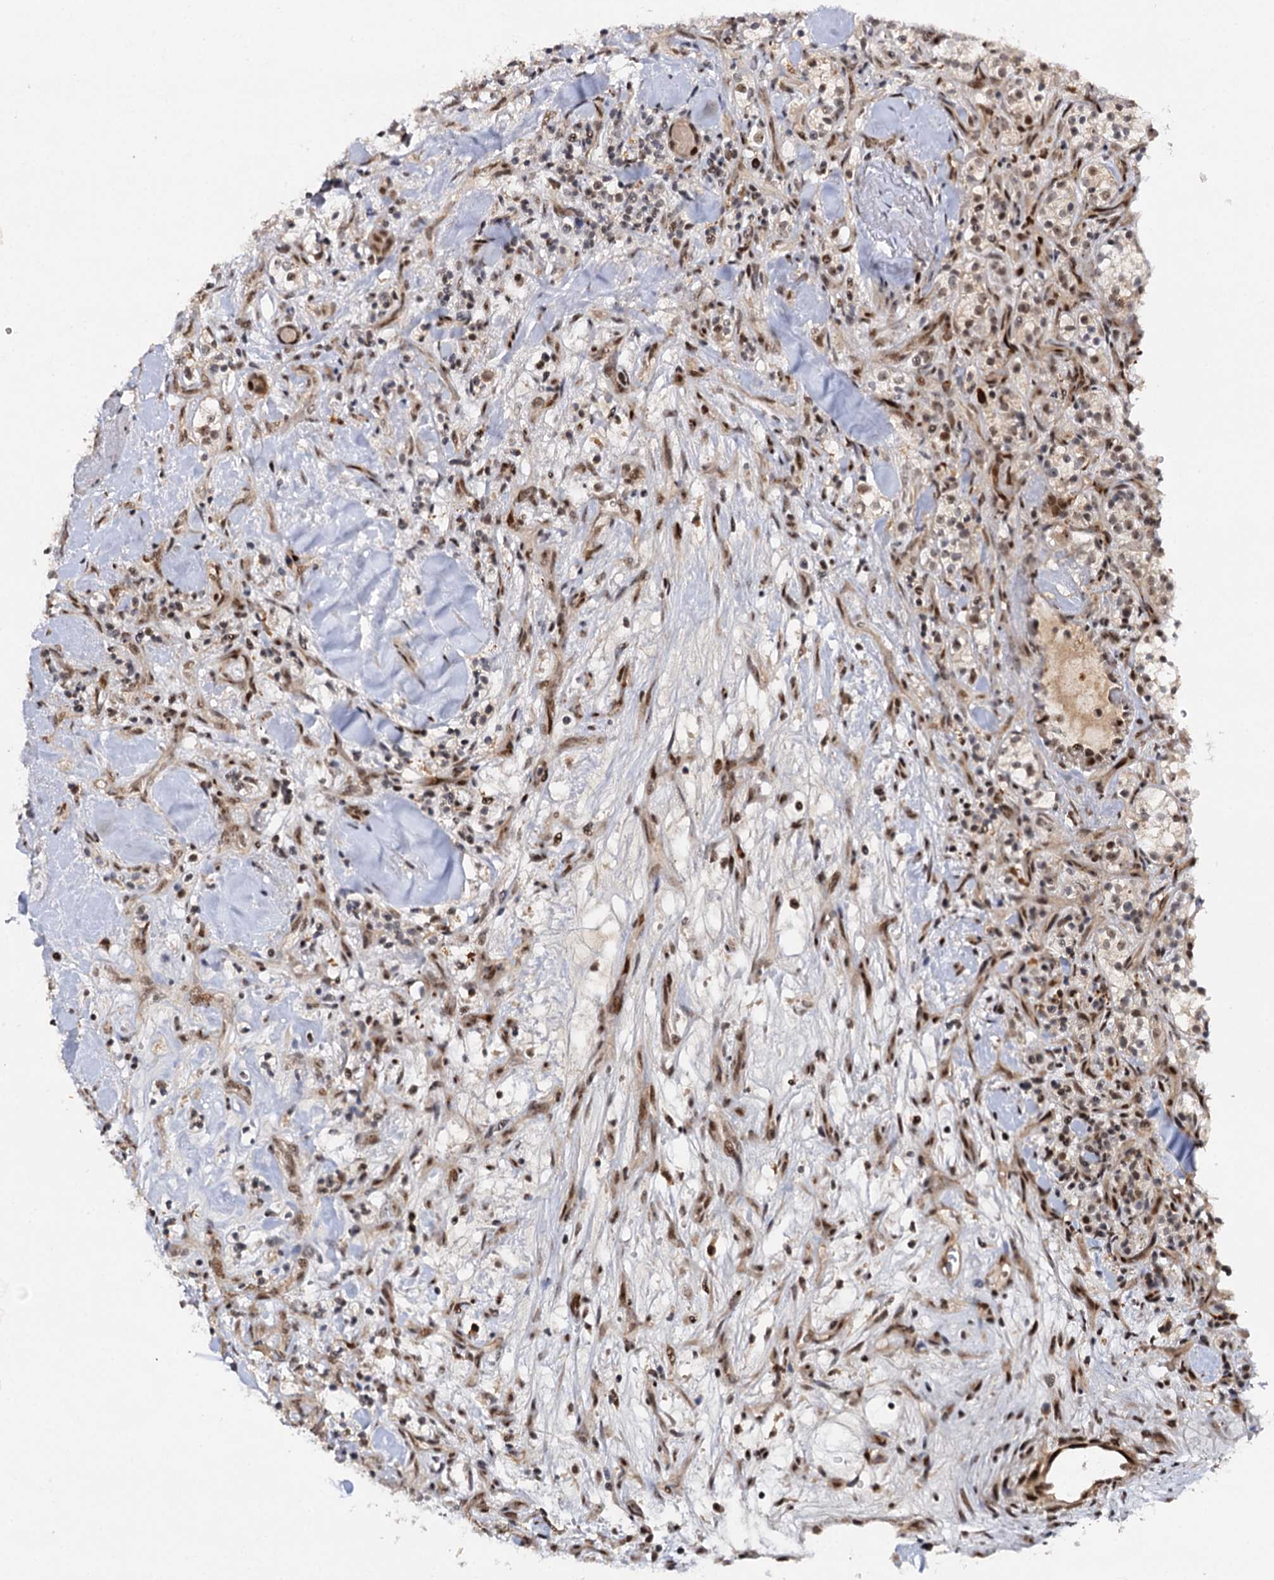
{"staining": {"intensity": "weak", "quantity": ">75%", "location": "nuclear"}, "tissue": "renal cancer", "cell_type": "Tumor cells", "image_type": "cancer", "snomed": [{"axis": "morphology", "description": "Adenocarcinoma, NOS"}, {"axis": "topography", "description": "Kidney"}], "caption": "Weak nuclear protein staining is present in approximately >75% of tumor cells in renal cancer.", "gene": "BUD13", "patient": {"sex": "male", "age": 77}}